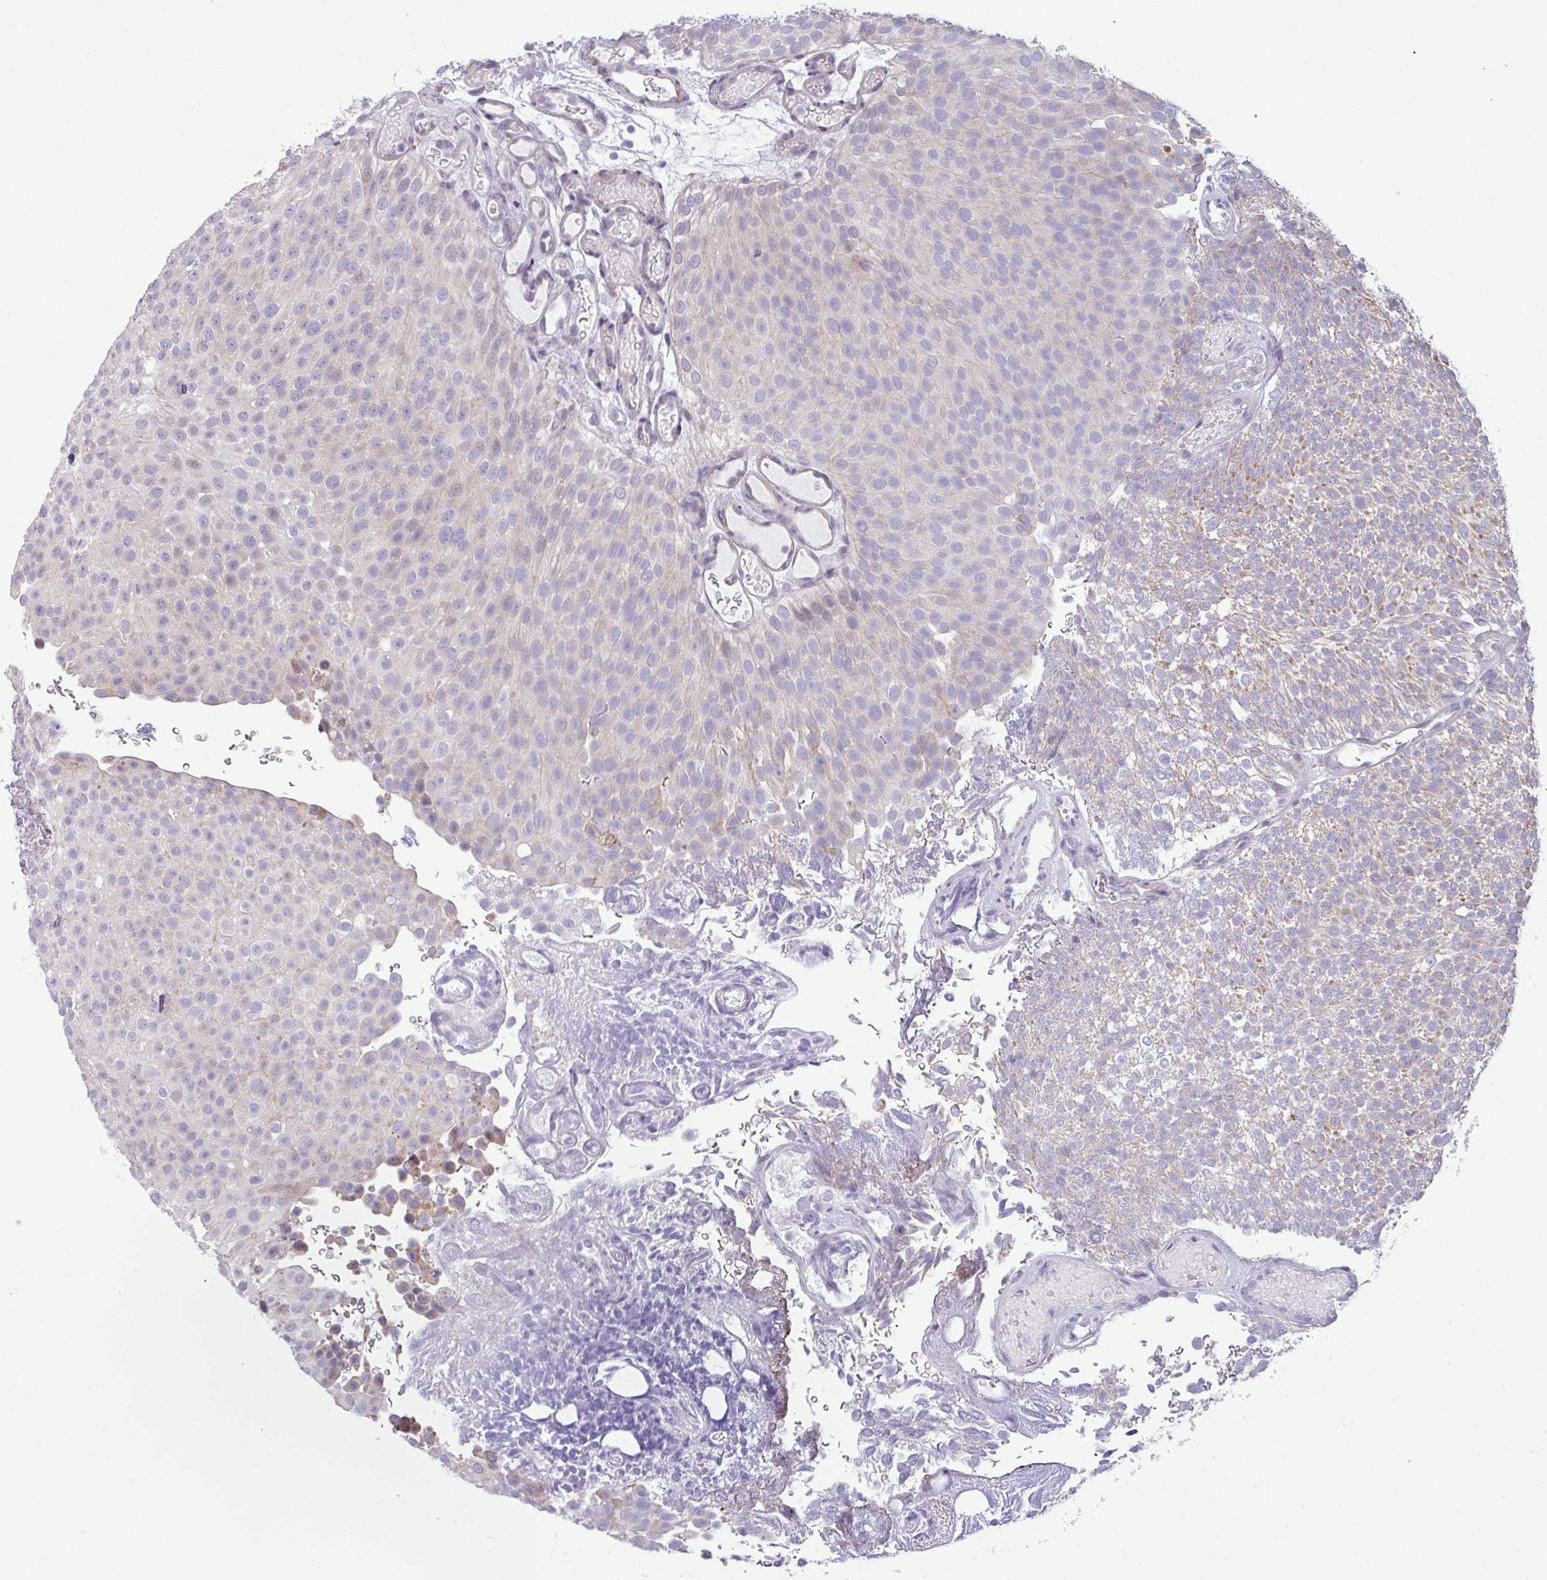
{"staining": {"intensity": "weak", "quantity": "25%-75%", "location": "cytoplasmic/membranous"}, "tissue": "urothelial cancer", "cell_type": "Tumor cells", "image_type": "cancer", "snomed": [{"axis": "morphology", "description": "Urothelial carcinoma, Low grade"}, {"axis": "topography", "description": "Urinary bladder"}], "caption": "Tumor cells demonstrate weak cytoplasmic/membranous staining in about 25%-75% of cells in low-grade urothelial carcinoma. The protein is shown in brown color, while the nuclei are stained blue.", "gene": "IRGC", "patient": {"sex": "male", "age": 78}}